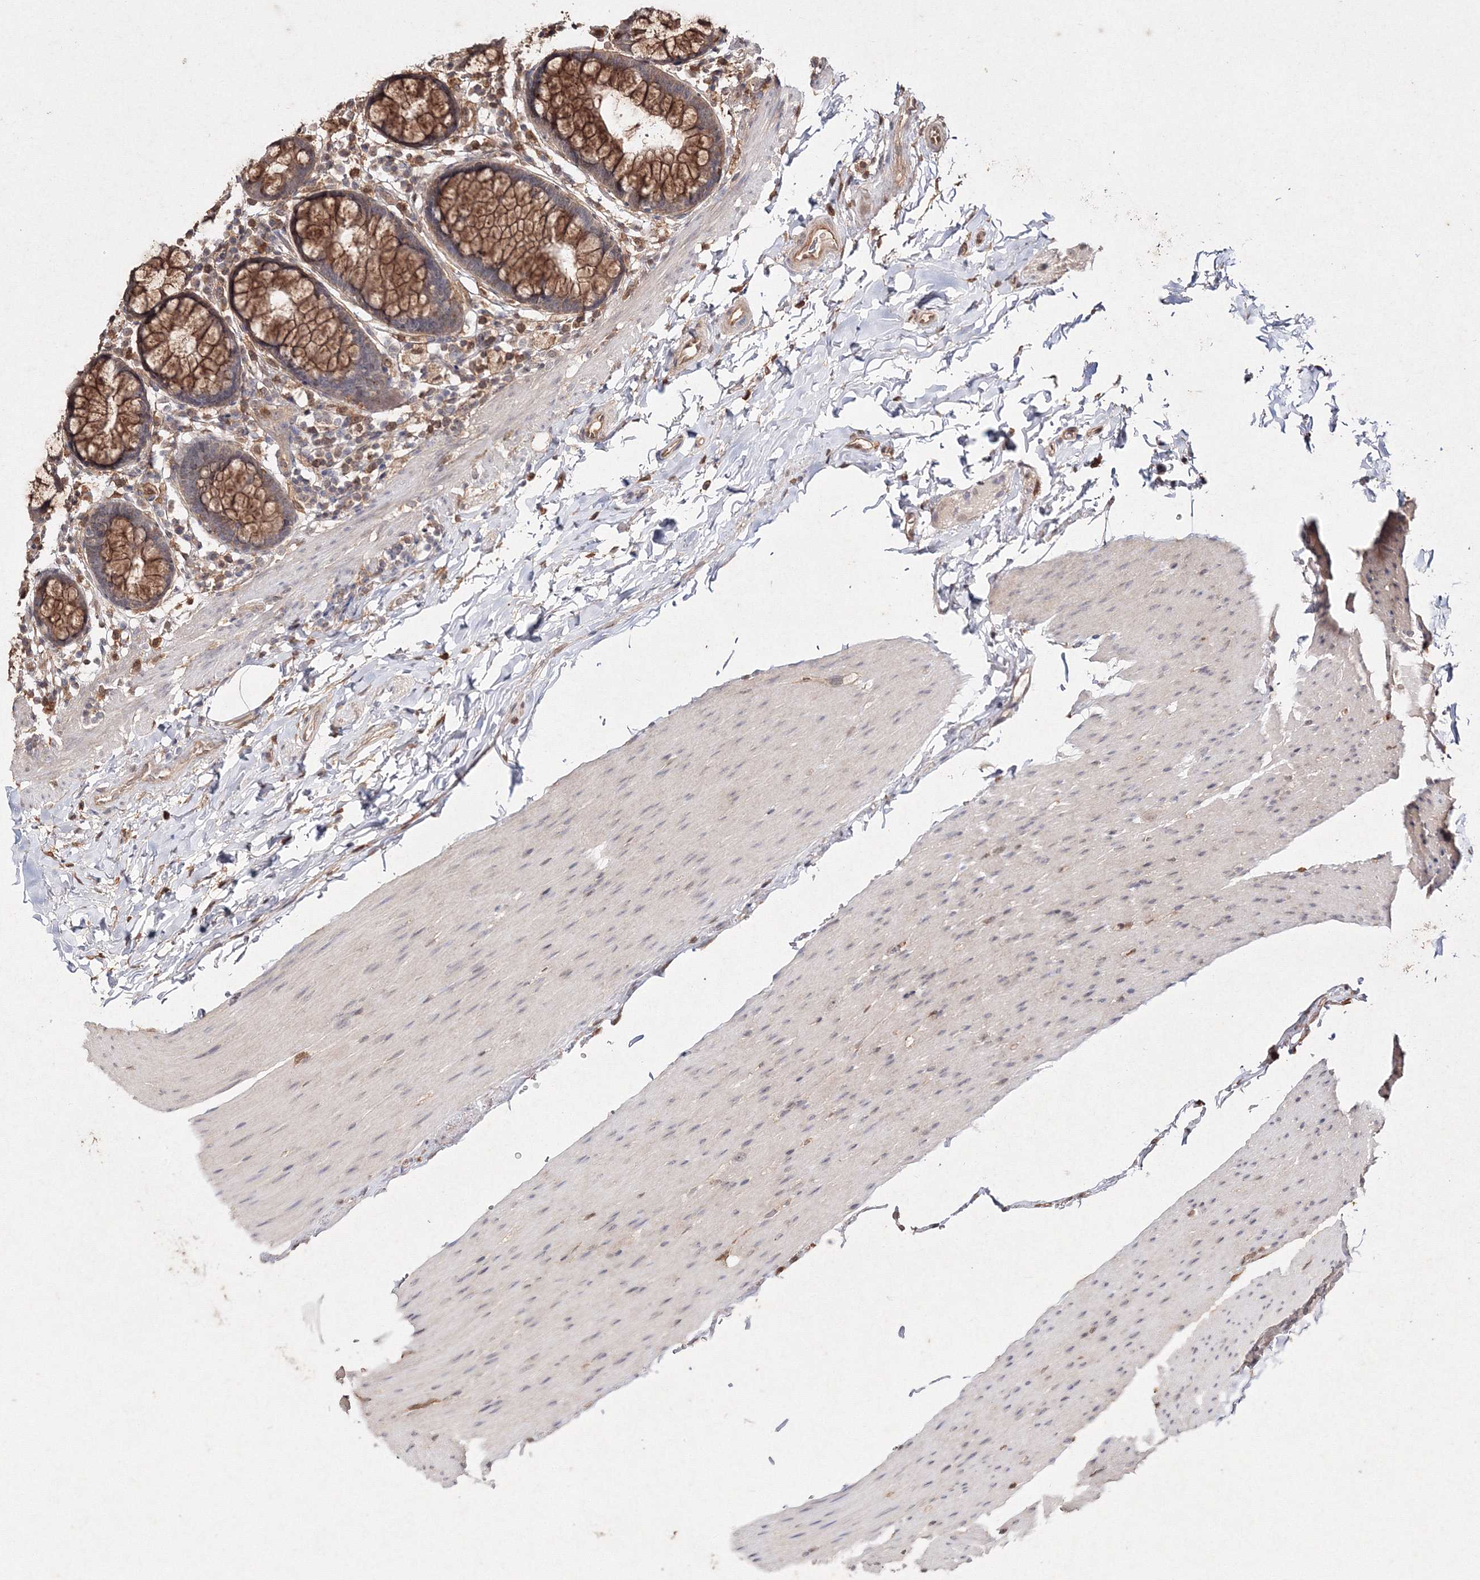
{"staining": {"intensity": "moderate", "quantity": ">75%", "location": "cytoplasmic/membranous"}, "tissue": "colon", "cell_type": "Endothelial cells", "image_type": "normal", "snomed": [{"axis": "morphology", "description": "Normal tissue, NOS"}, {"axis": "topography", "description": "Colon"}], "caption": "IHC image of benign colon stained for a protein (brown), which displays medium levels of moderate cytoplasmic/membranous positivity in about >75% of endothelial cells.", "gene": "S100A11", "patient": {"sex": "female", "age": 80}}